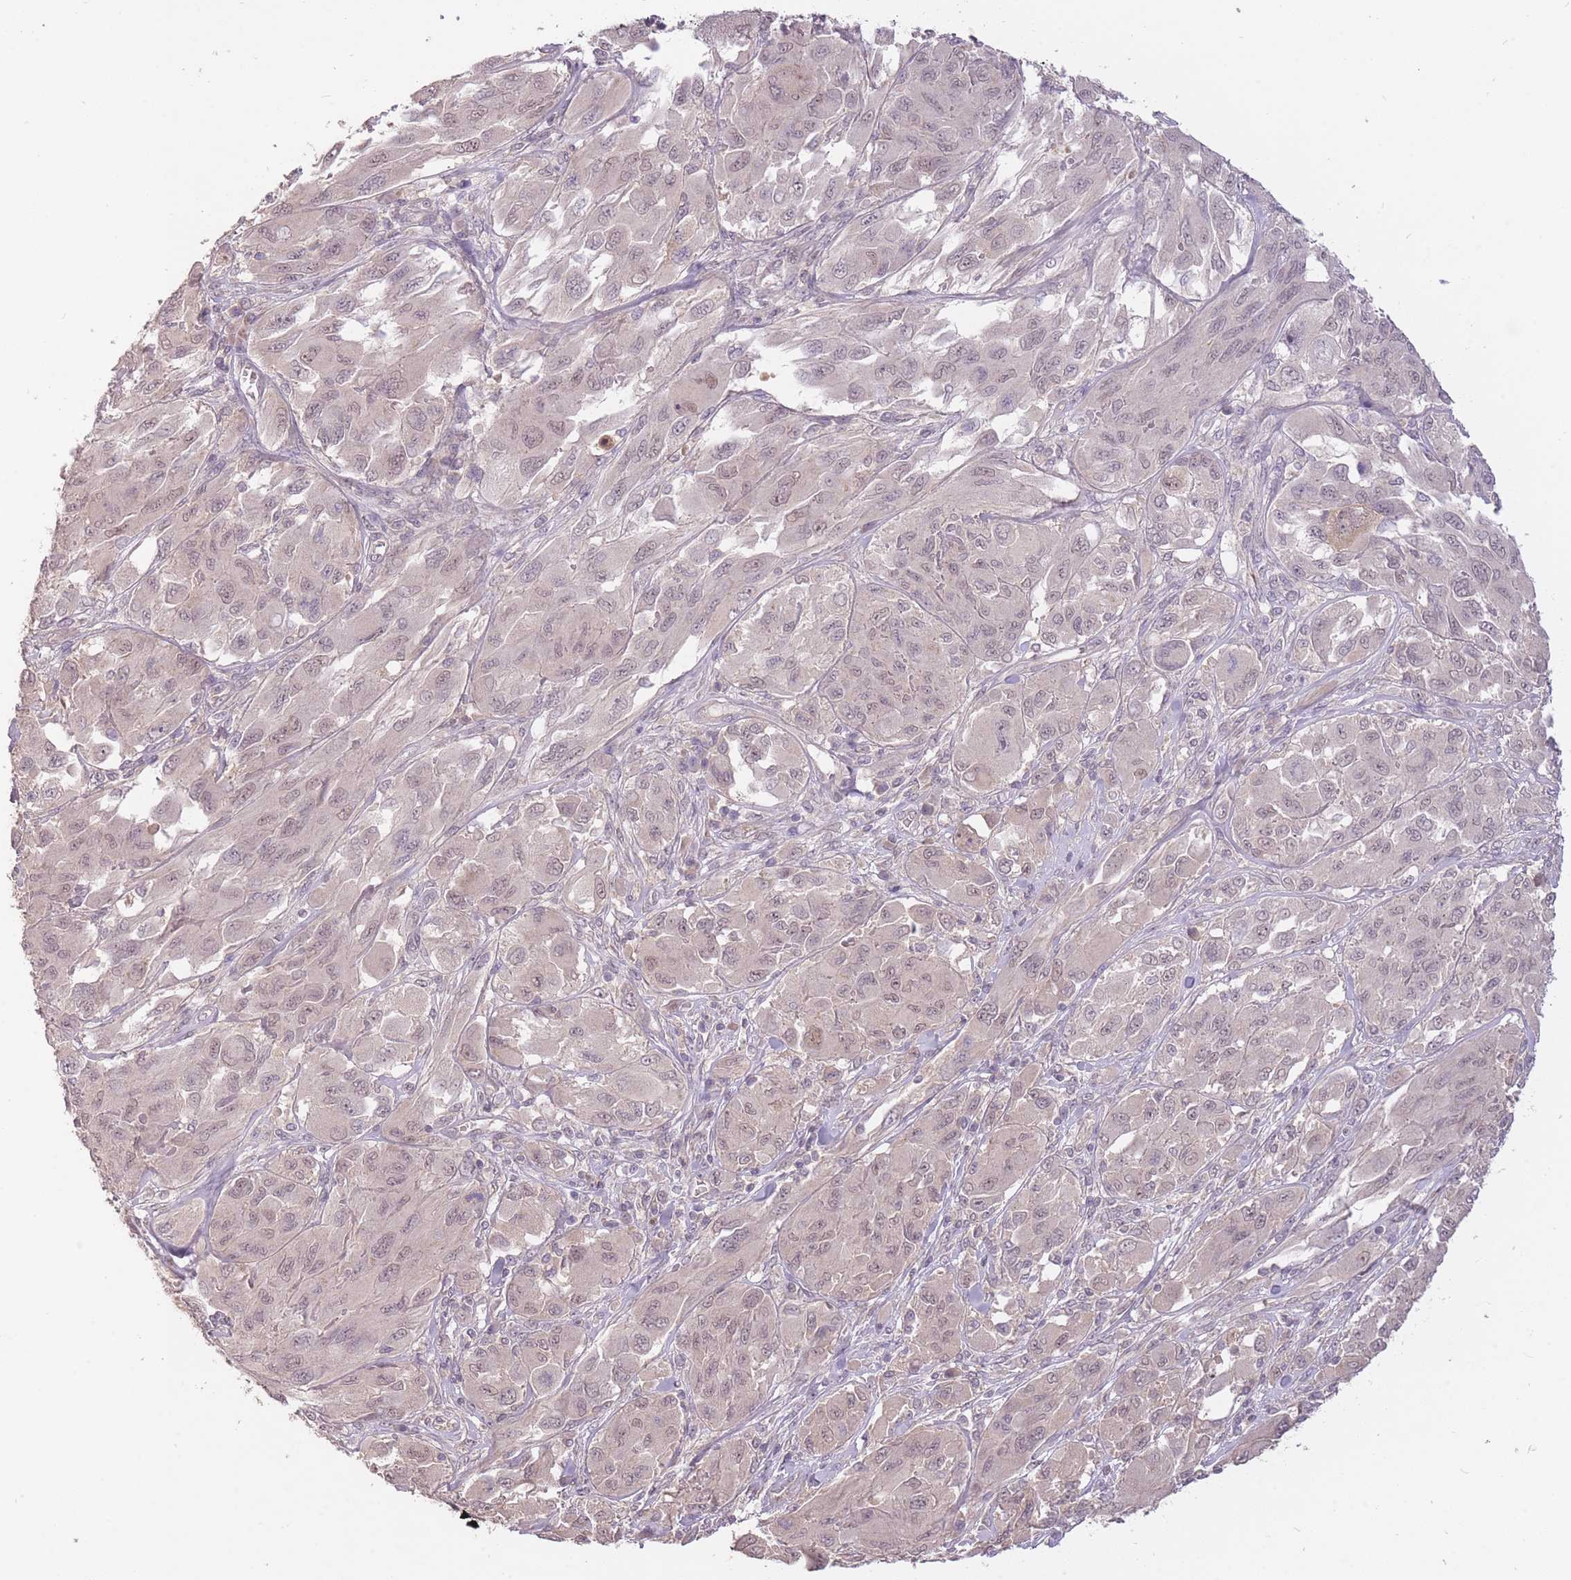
{"staining": {"intensity": "weak", "quantity": "25%-75%", "location": "nuclear"}, "tissue": "melanoma", "cell_type": "Tumor cells", "image_type": "cancer", "snomed": [{"axis": "morphology", "description": "Malignant melanoma, NOS"}, {"axis": "topography", "description": "Skin"}], "caption": "Protein staining by IHC displays weak nuclear expression in about 25%-75% of tumor cells in malignant melanoma. (DAB IHC with brightfield microscopy, high magnification).", "gene": "LRATD2", "patient": {"sex": "female", "age": 91}}